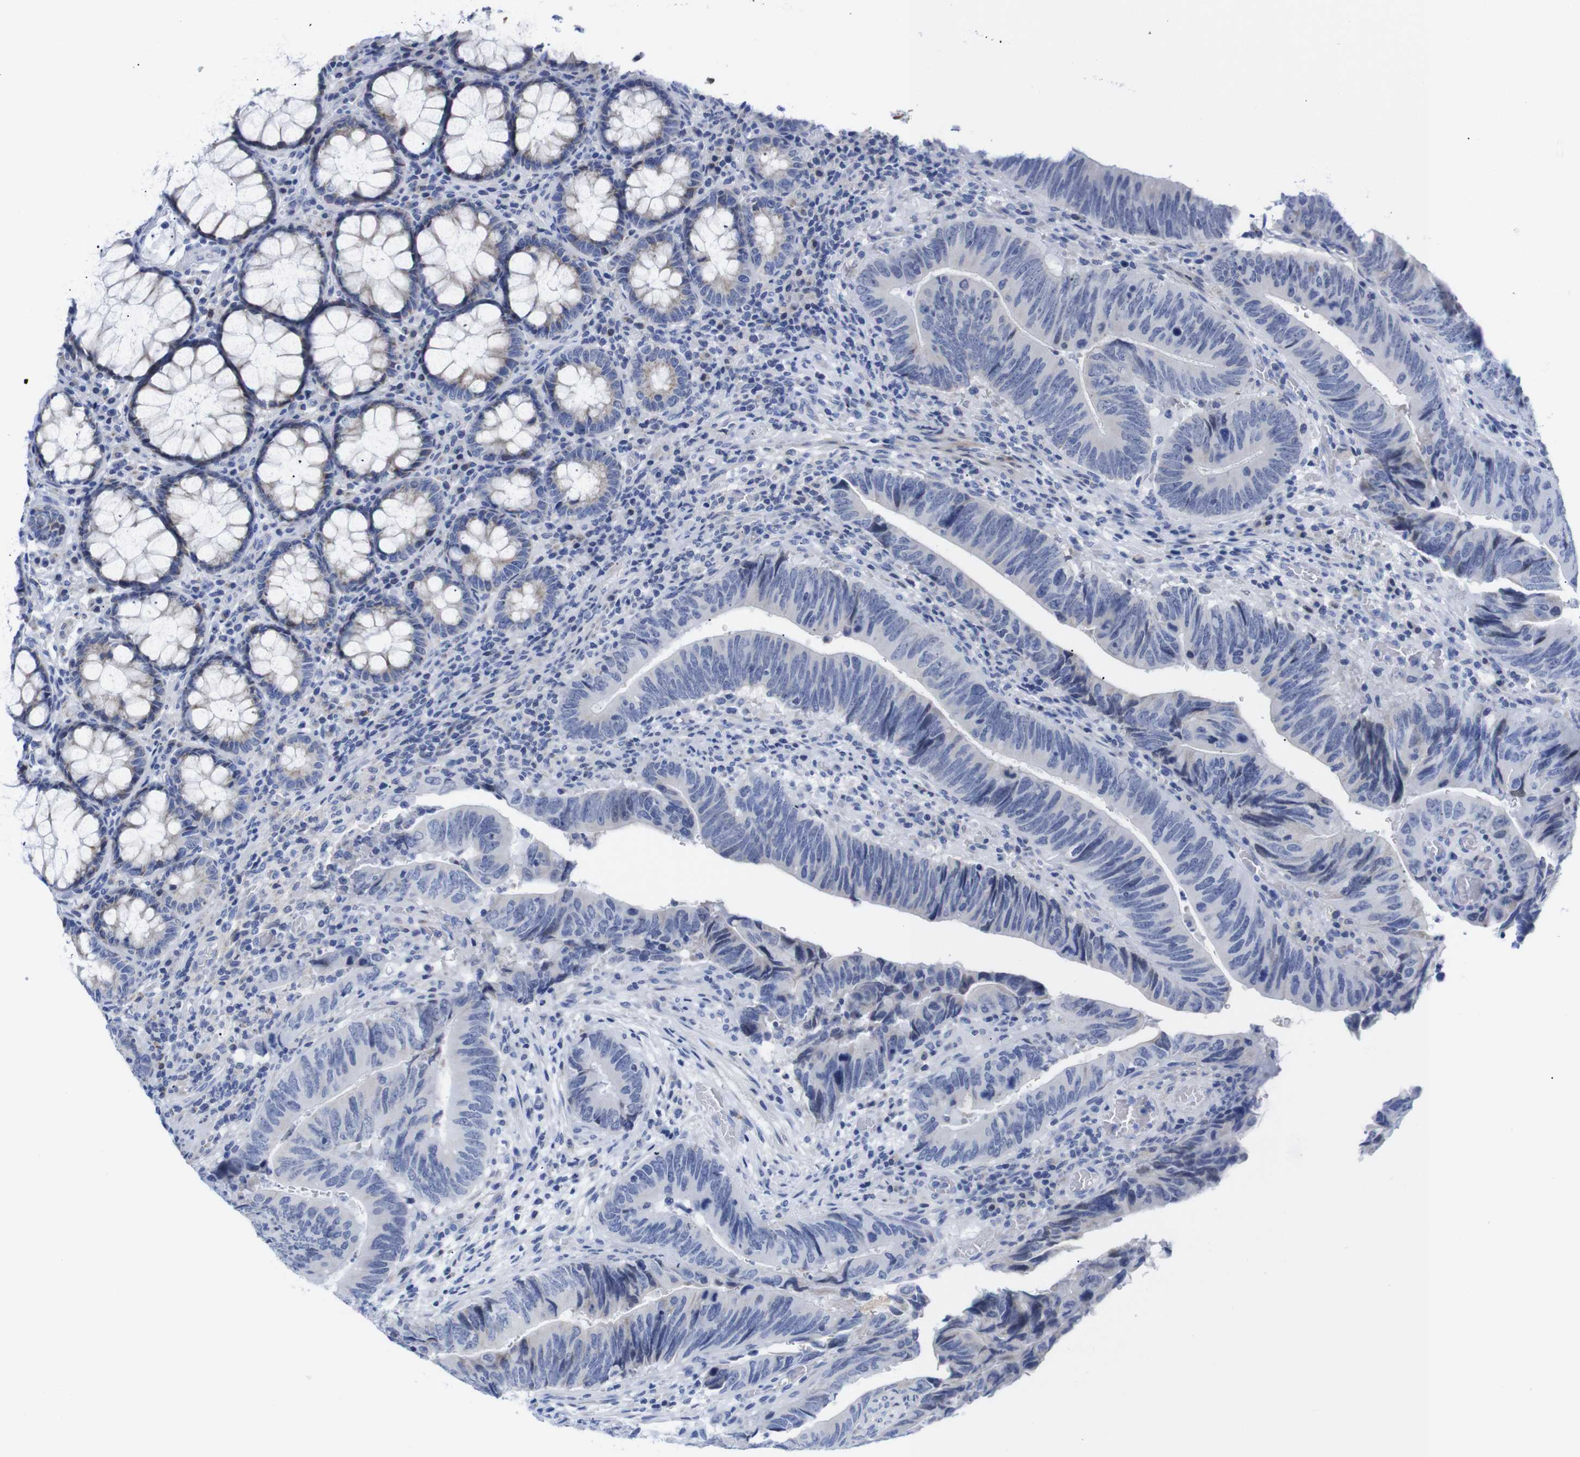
{"staining": {"intensity": "negative", "quantity": "none", "location": "none"}, "tissue": "colorectal cancer", "cell_type": "Tumor cells", "image_type": "cancer", "snomed": [{"axis": "morphology", "description": "Normal tissue, NOS"}, {"axis": "morphology", "description": "Adenocarcinoma, NOS"}, {"axis": "topography", "description": "Colon"}], "caption": "Immunohistochemistry (IHC) photomicrograph of colorectal cancer stained for a protein (brown), which exhibits no staining in tumor cells.", "gene": "LRRC55", "patient": {"sex": "male", "age": 56}}